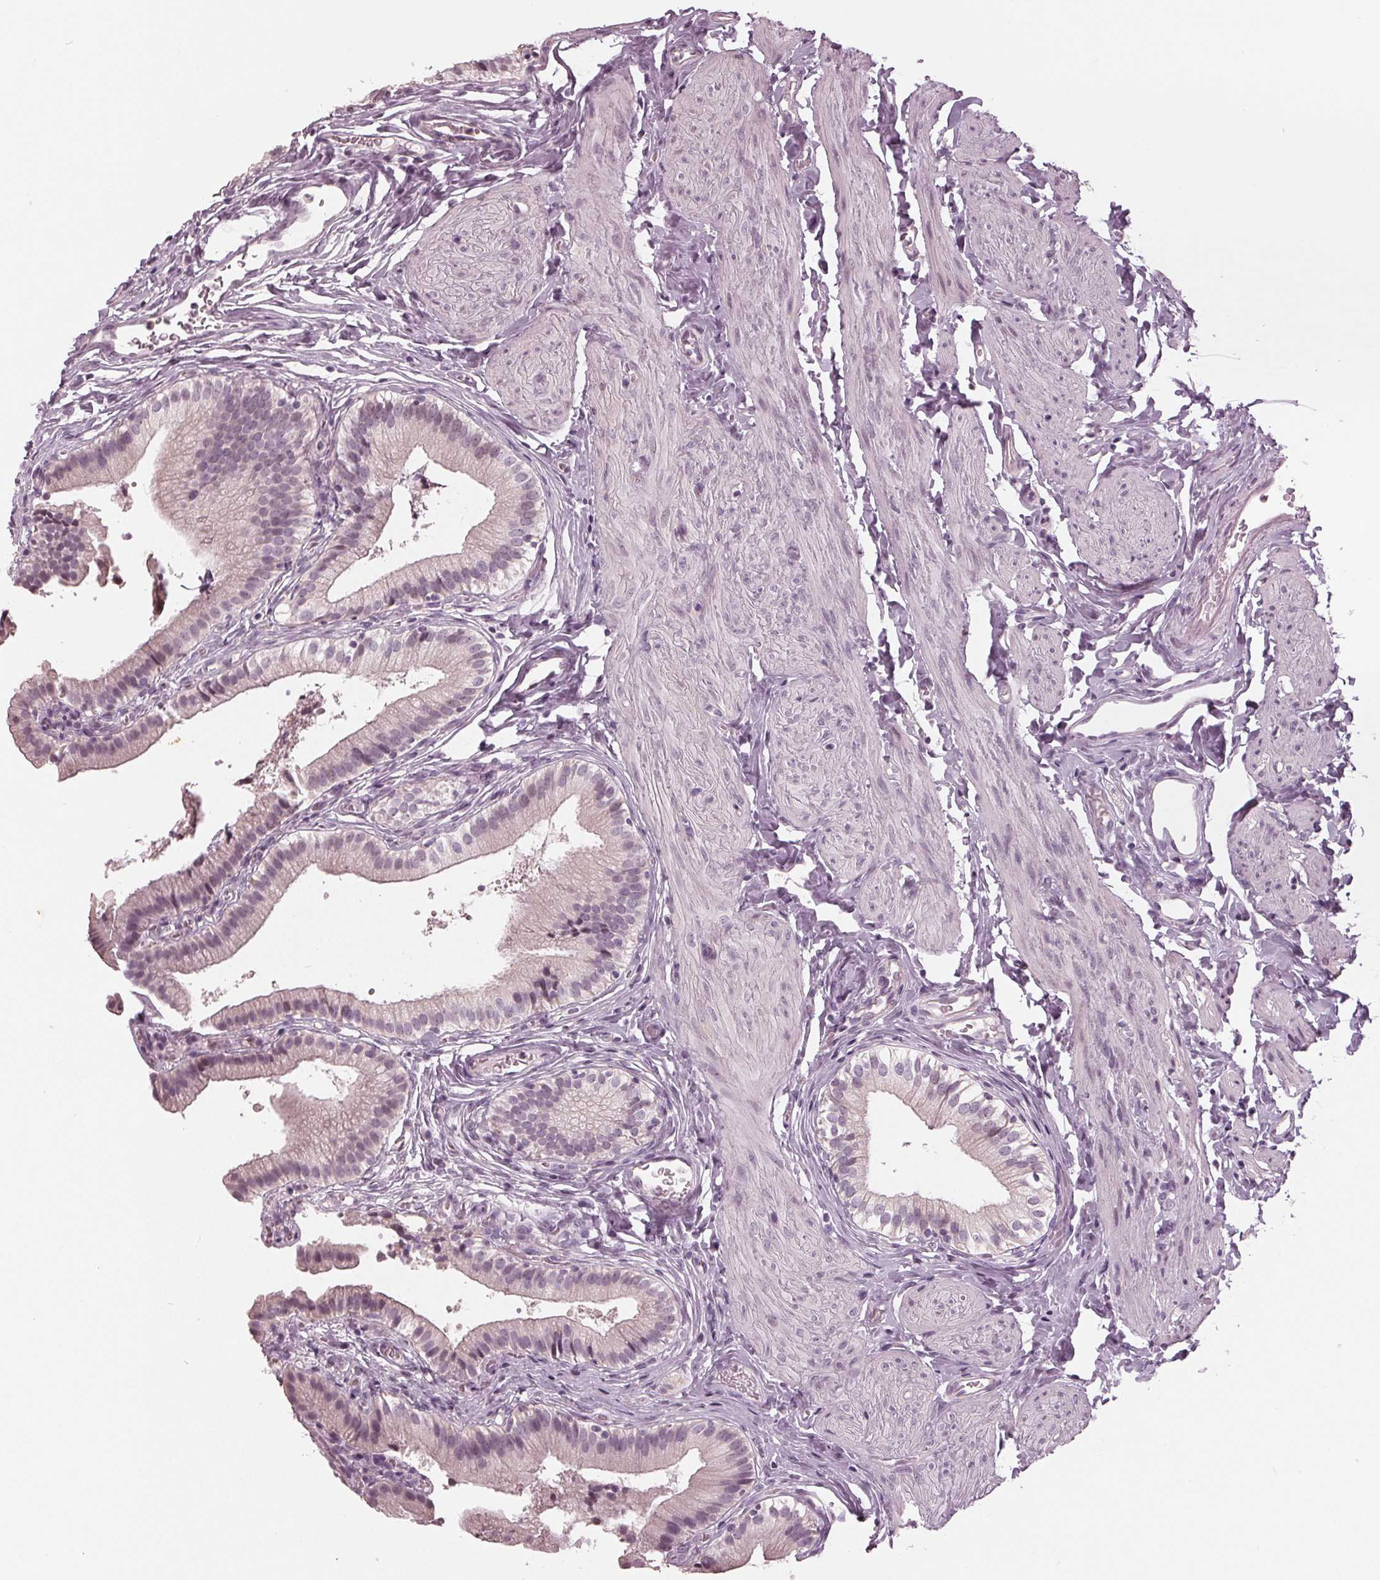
{"staining": {"intensity": "negative", "quantity": "none", "location": "none"}, "tissue": "gallbladder", "cell_type": "Glandular cells", "image_type": "normal", "snomed": [{"axis": "morphology", "description": "Normal tissue, NOS"}, {"axis": "topography", "description": "Gallbladder"}], "caption": "There is no significant expression in glandular cells of gallbladder.", "gene": "ADPRHL1", "patient": {"sex": "female", "age": 47}}